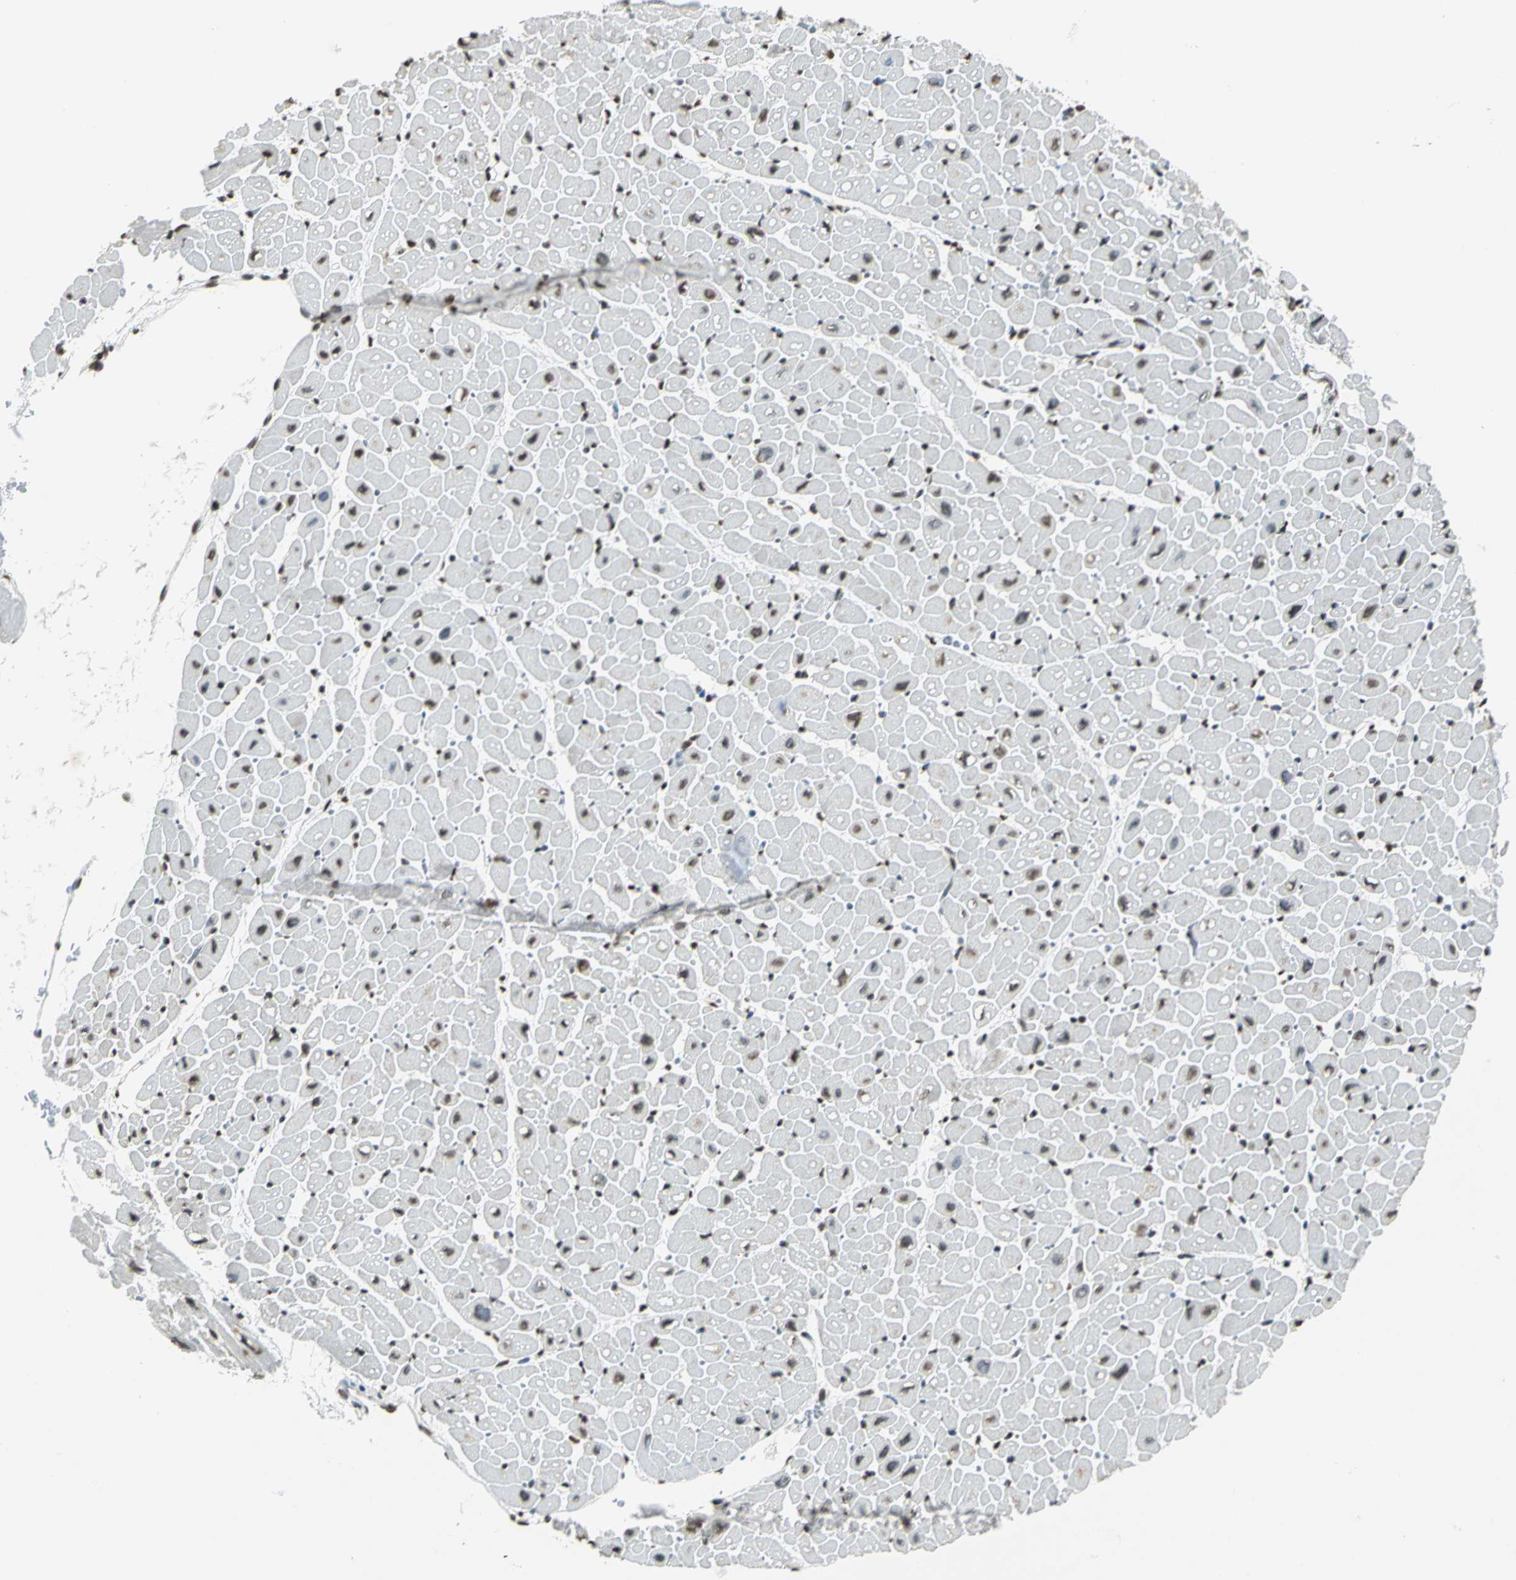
{"staining": {"intensity": "strong", "quantity": ">75%", "location": "nuclear"}, "tissue": "heart muscle", "cell_type": "Cardiomyocytes", "image_type": "normal", "snomed": [{"axis": "morphology", "description": "Normal tissue, NOS"}, {"axis": "topography", "description": "Heart"}], "caption": "Strong nuclear positivity for a protein is present in approximately >75% of cardiomyocytes of normal heart muscle using immunohistochemistry.", "gene": "MCM4", "patient": {"sex": "male", "age": 45}}